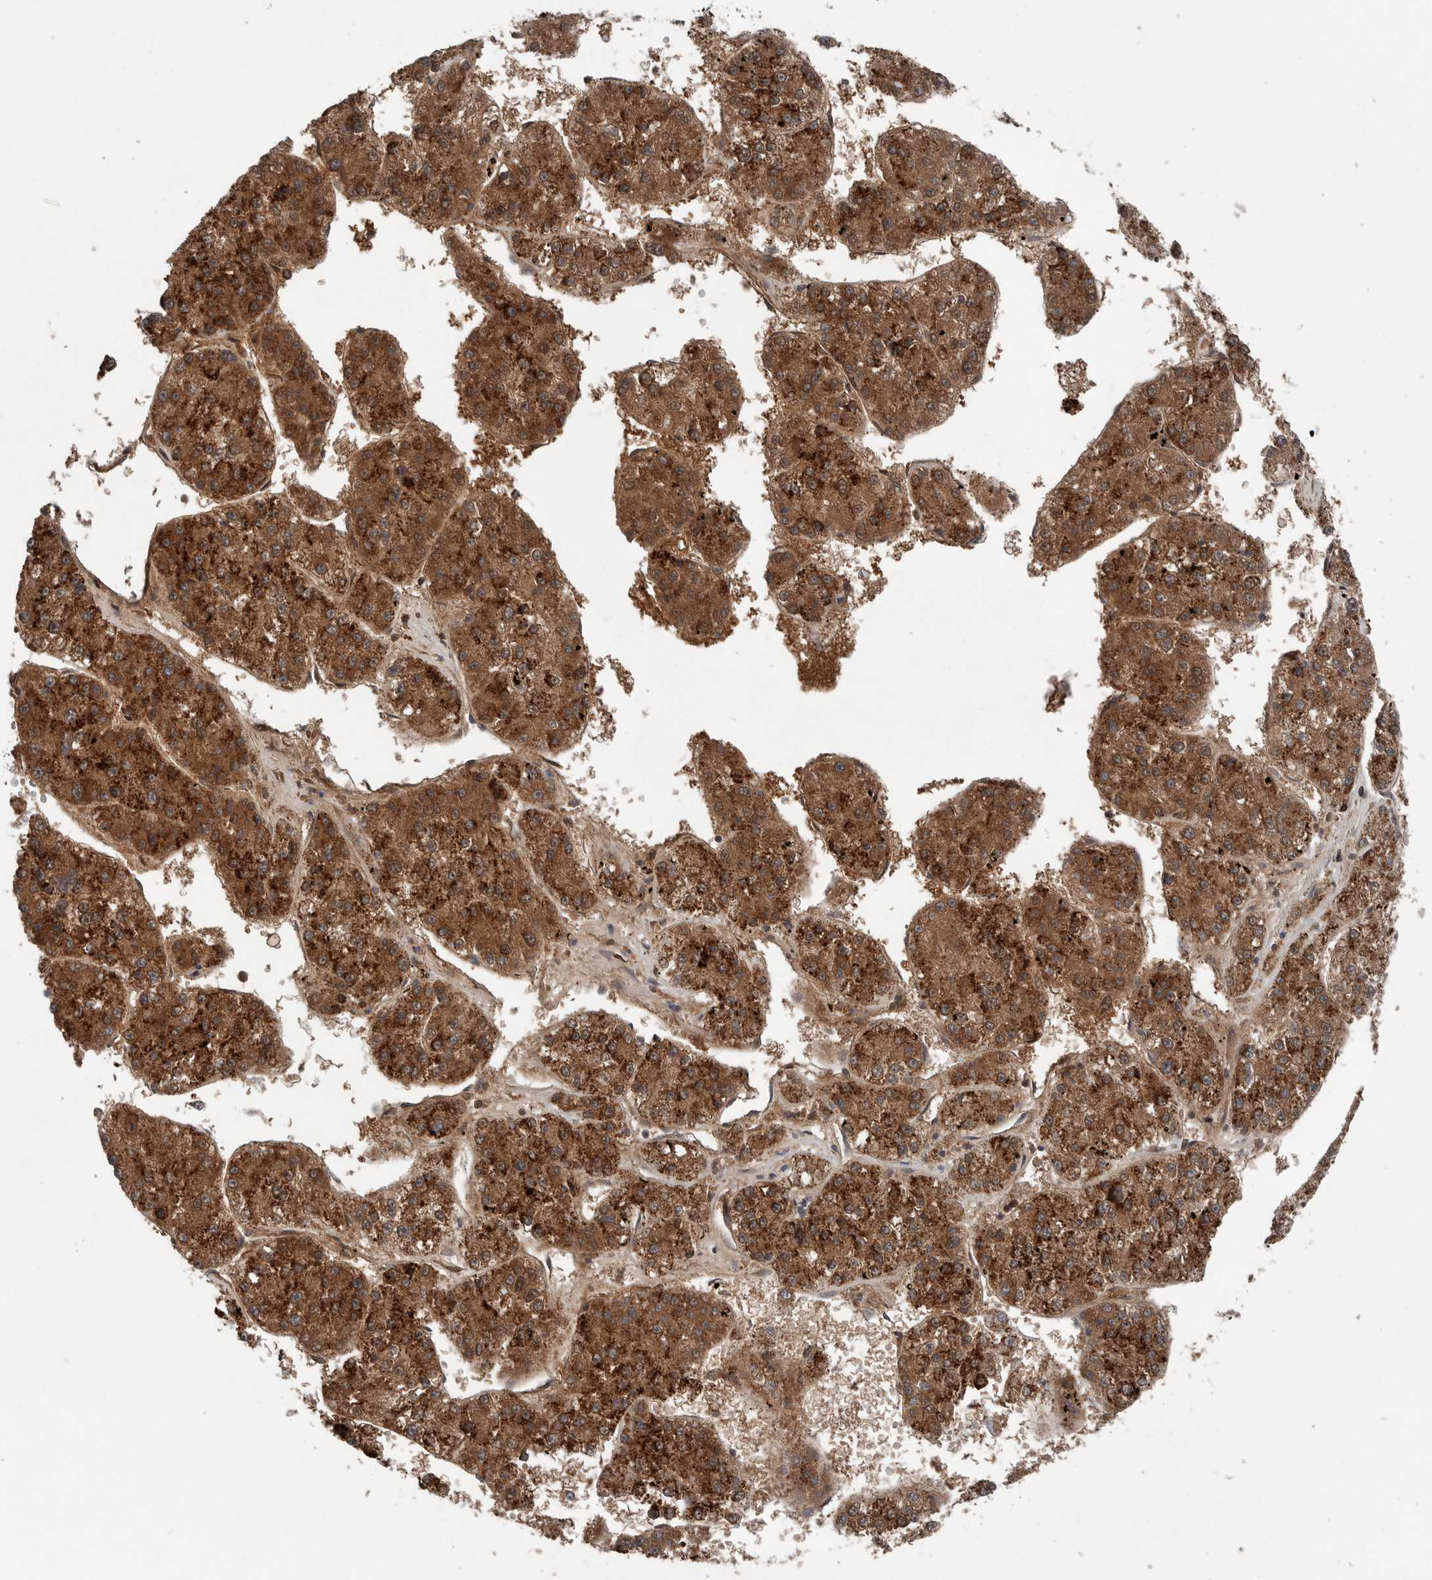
{"staining": {"intensity": "strong", "quantity": ">75%", "location": "cytoplasmic/membranous"}, "tissue": "liver cancer", "cell_type": "Tumor cells", "image_type": "cancer", "snomed": [{"axis": "morphology", "description": "Carcinoma, Hepatocellular, NOS"}, {"axis": "topography", "description": "Liver"}], "caption": "Liver cancer tissue displays strong cytoplasmic/membranous staining in about >75% of tumor cells", "gene": "SCP2", "patient": {"sex": "female", "age": 73}}